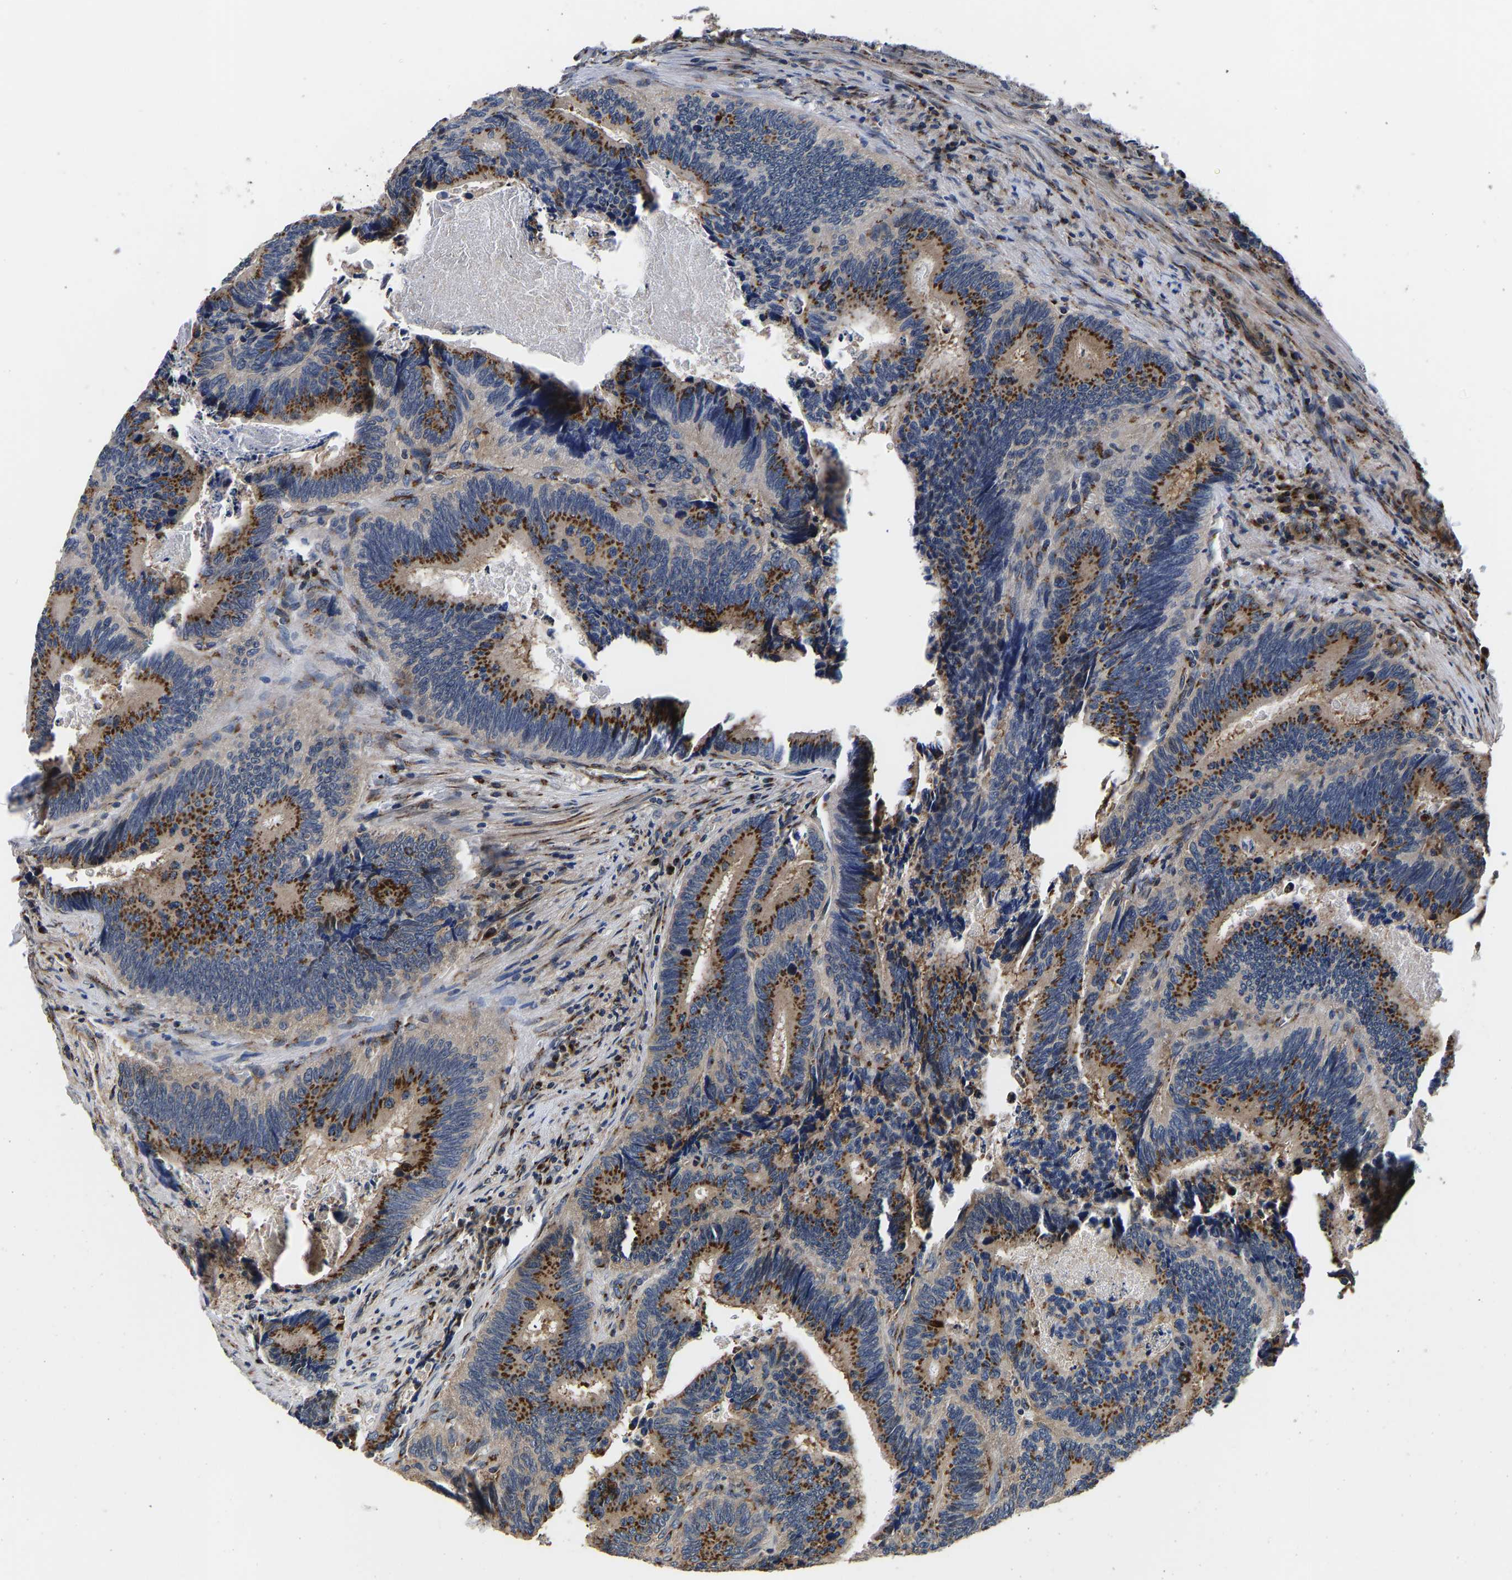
{"staining": {"intensity": "strong", "quantity": ">75%", "location": "cytoplasmic/membranous"}, "tissue": "colorectal cancer", "cell_type": "Tumor cells", "image_type": "cancer", "snomed": [{"axis": "morphology", "description": "Inflammation, NOS"}, {"axis": "morphology", "description": "Adenocarcinoma, NOS"}, {"axis": "topography", "description": "Colon"}], "caption": "IHC photomicrograph of human colorectal cancer (adenocarcinoma) stained for a protein (brown), which reveals high levels of strong cytoplasmic/membranous positivity in about >75% of tumor cells.", "gene": "RABAC1", "patient": {"sex": "male", "age": 72}}